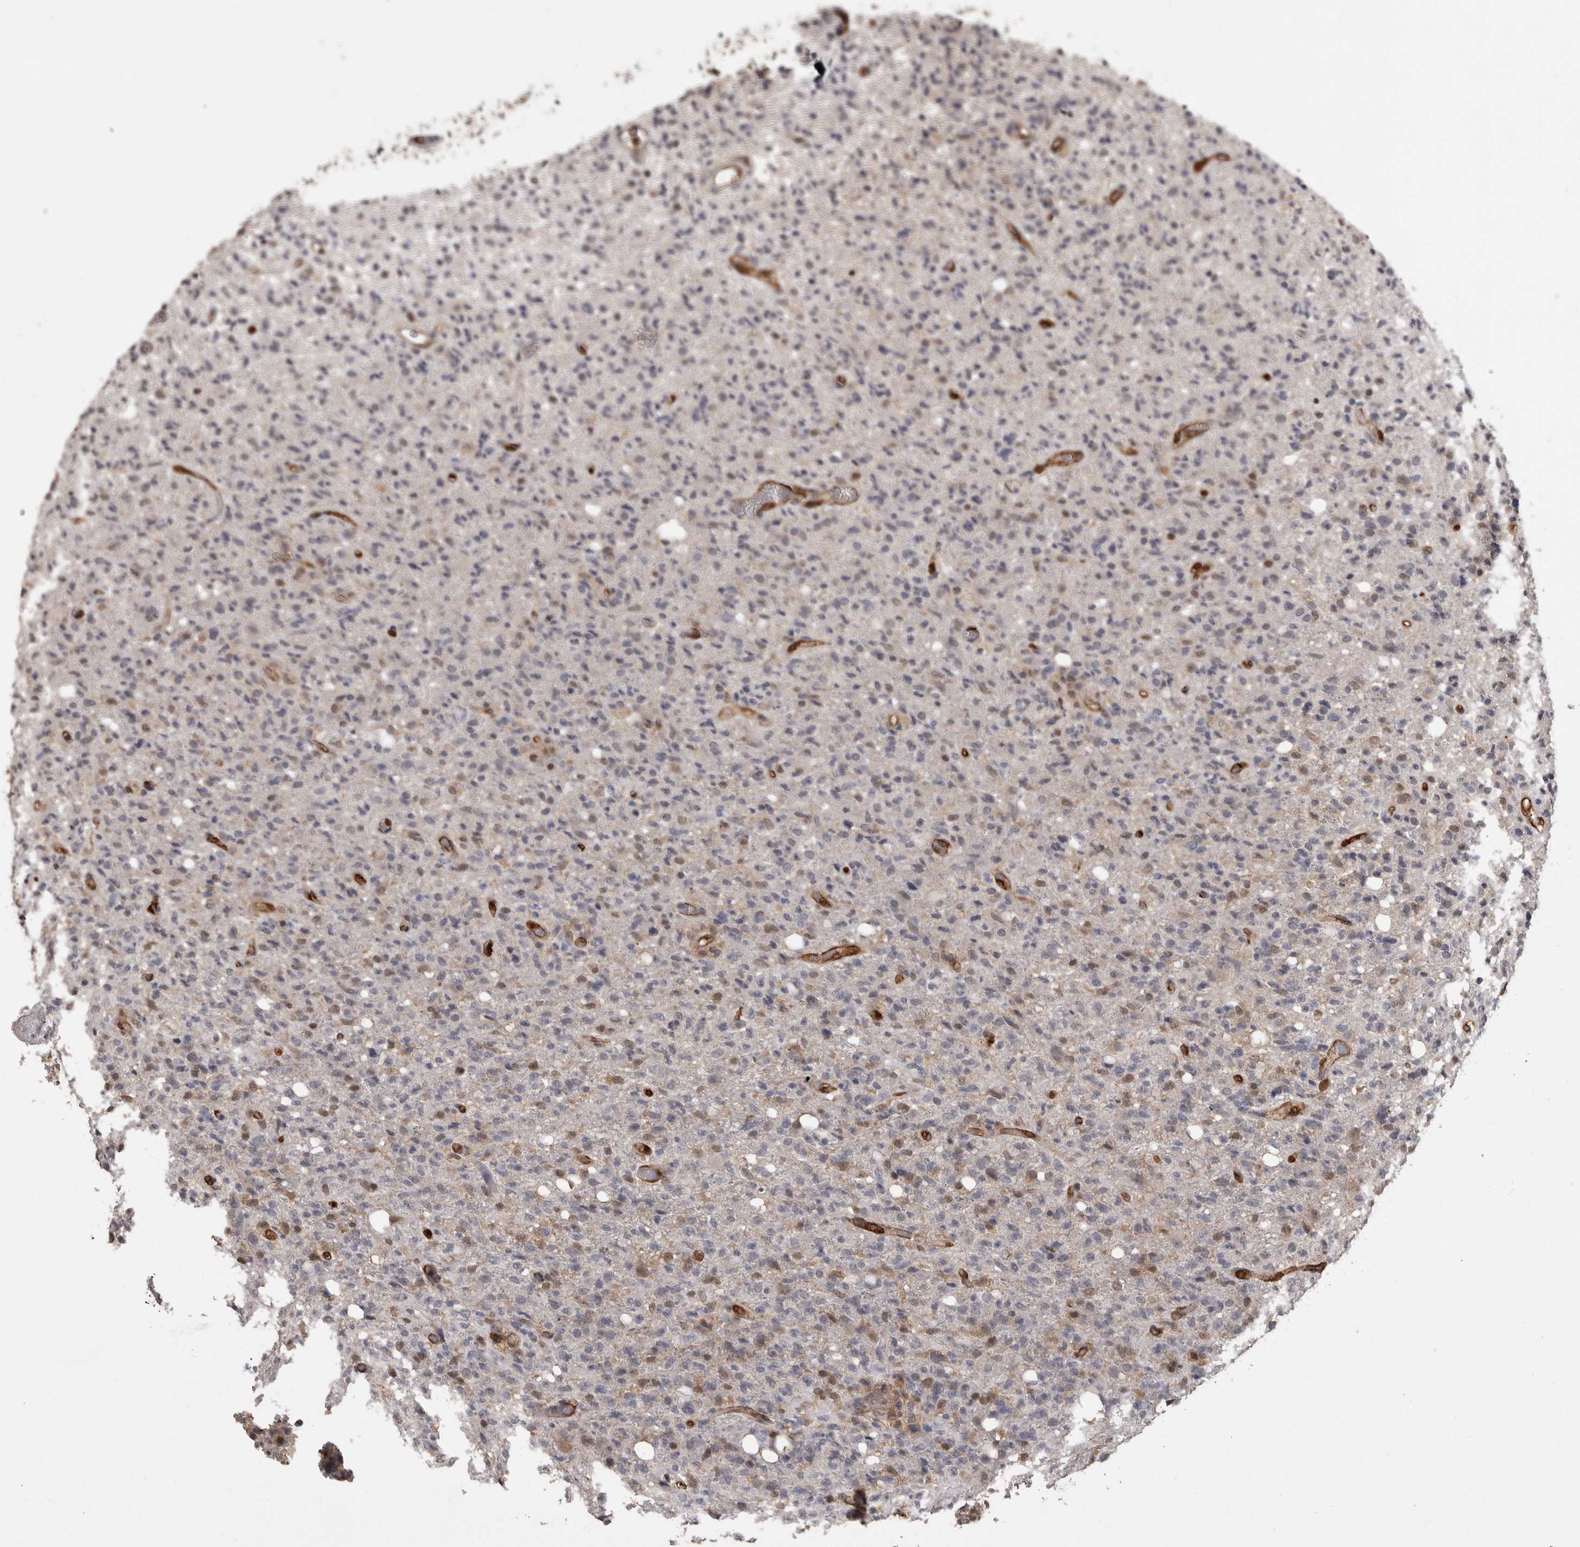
{"staining": {"intensity": "negative", "quantity": "none", "location": "none"}, "tissue": "glioma", "cell_type": "Tumor cells", "image_type": "cancer", "snomed": [{"axis": "morphology", "description": "Glioma, malignant, High grade"}, {"axis": "topography", "description": "Brain"}], "caption": "An image of glioma stained for a protein demonstrates no brown staining in tumor cells.", "gene": "LXN", "patient": {"sex": "female", "age": 57}}